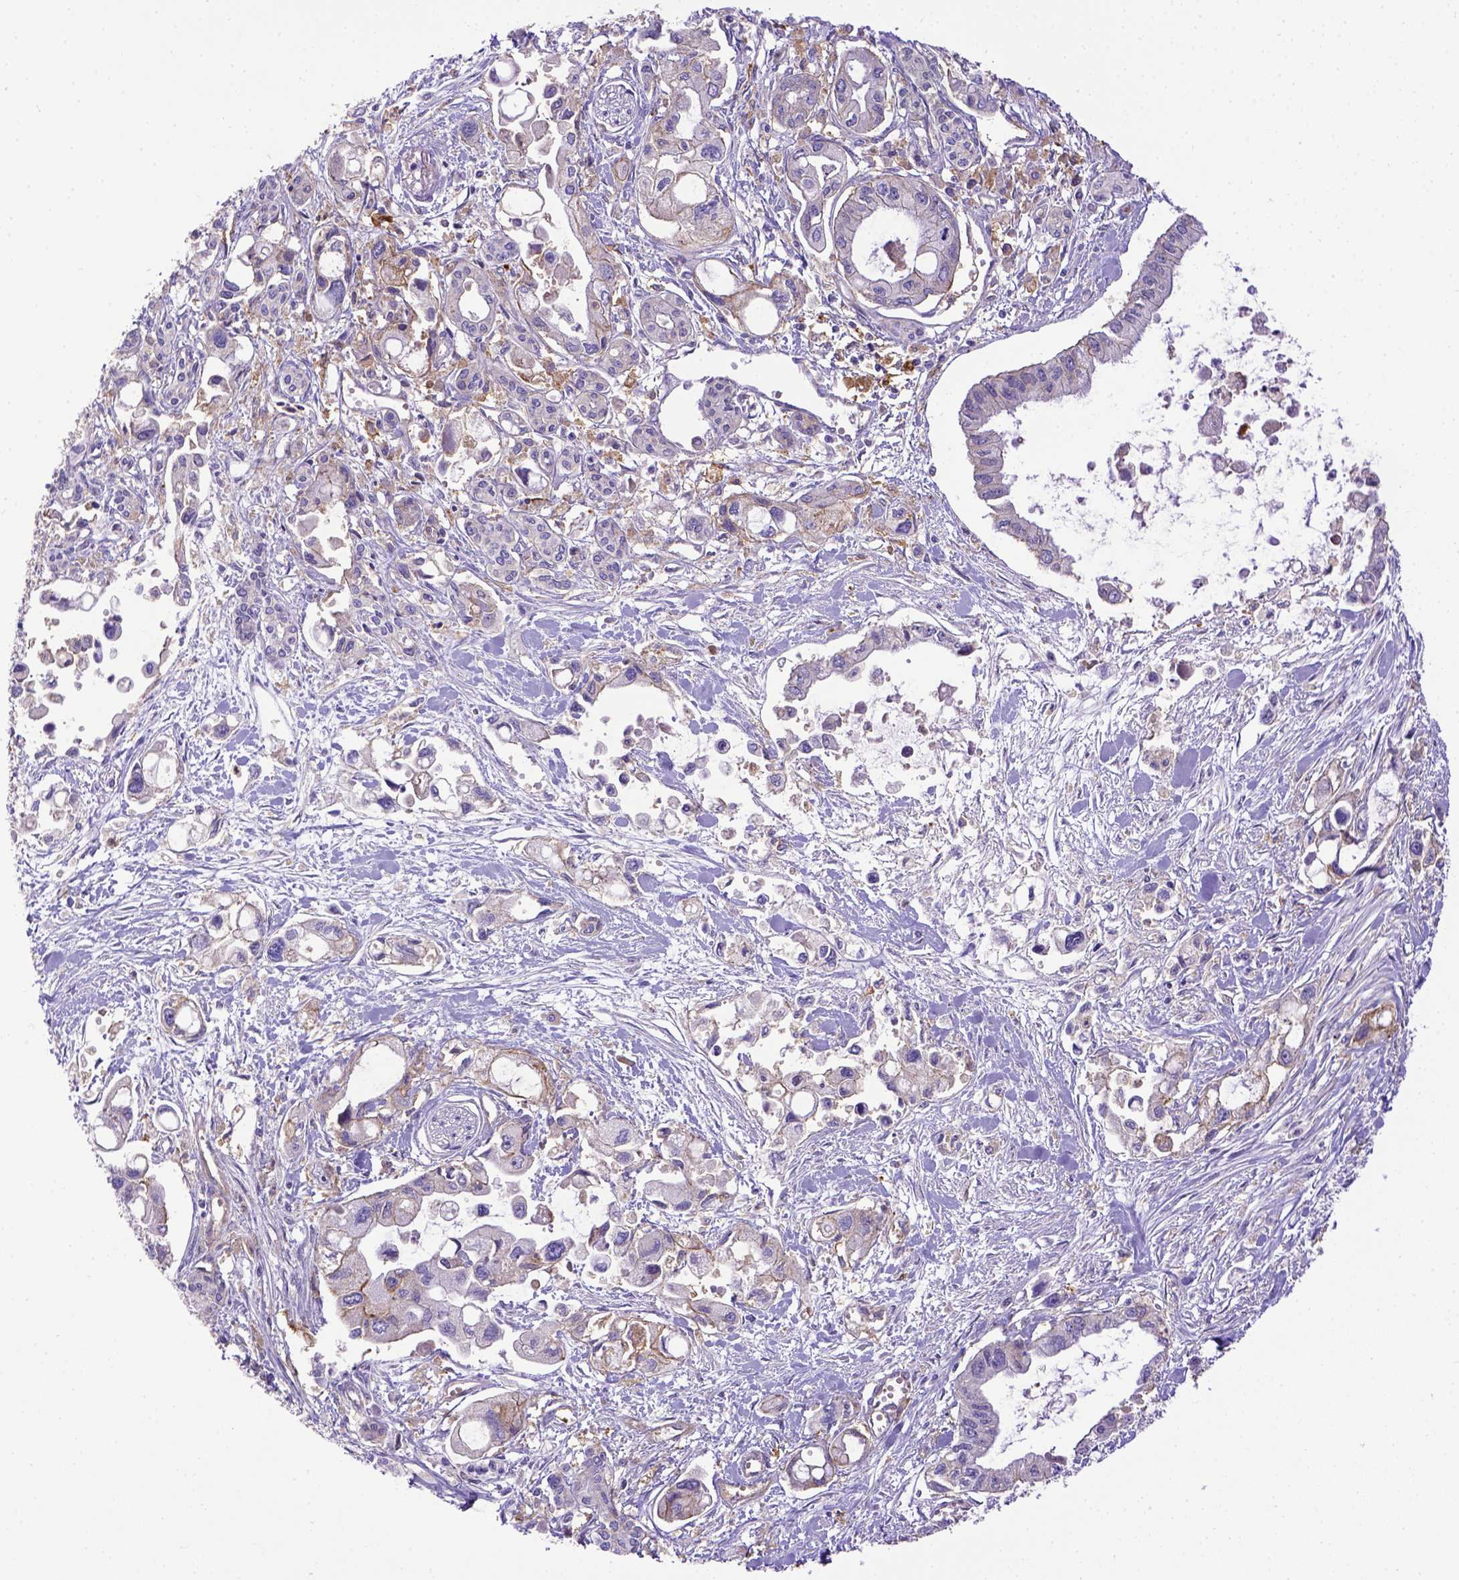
{"staining": {"intensity": "negative", "quantity": "none", "location": "none"}, "tissue": "pancreatic cancer", "cell_type": "Tumor cells", "image_type": "cancer", "snomed": [{"axis": "morphology", "description": "Adenocarcinoma, NOS"}, {"axis": "topography", "description": "Pancreas"}], "caption": "Photomicrograph shows no significant protein positivity in tumor cells of pancreatic adenocarcinoma.", "gene": "CD40", "patient": {"sex": "female", "age": 61}}